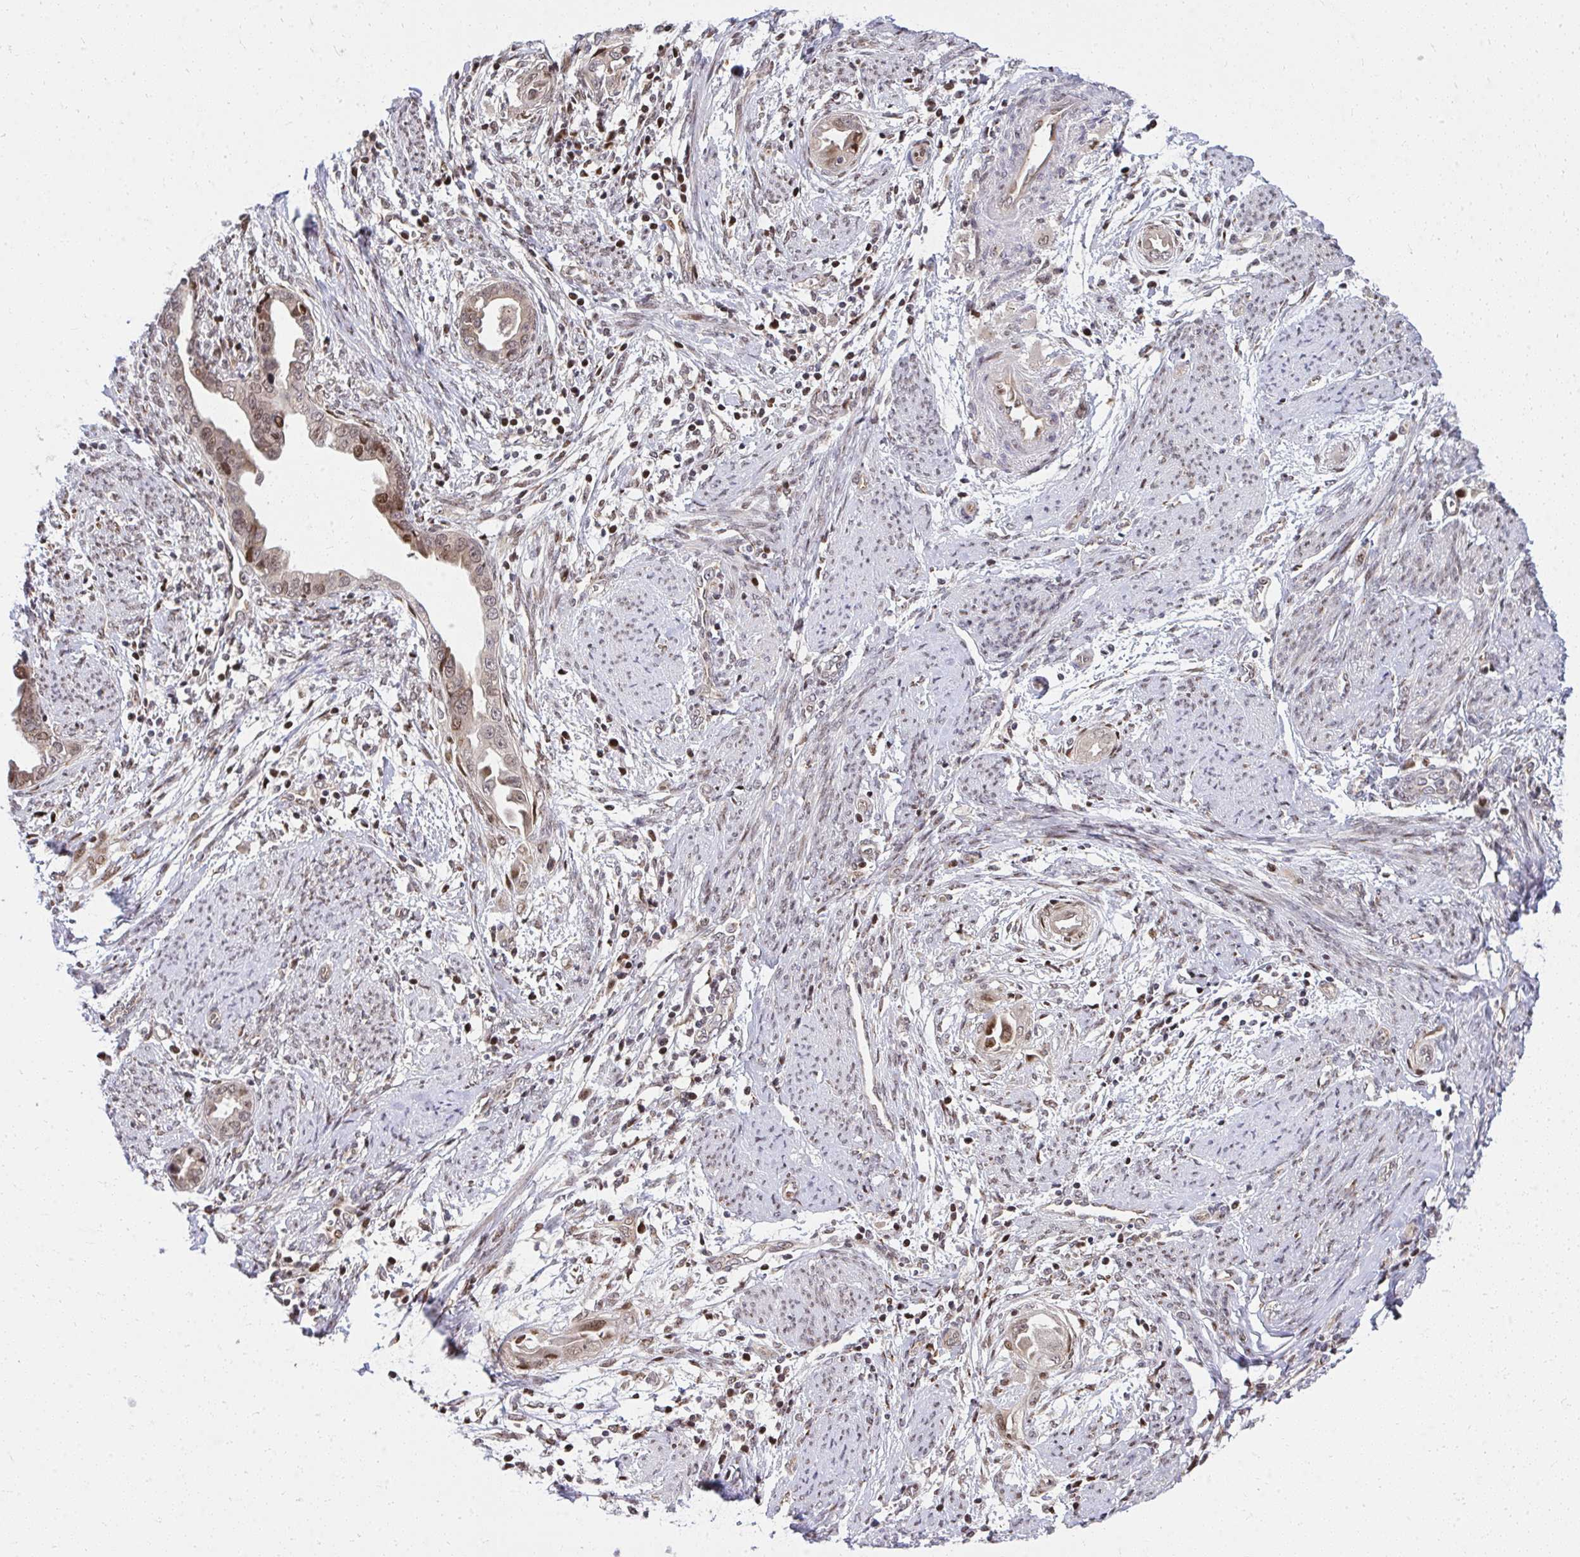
{"staining": {"intensity": "moderate", "quantity": "25%-75%", "location": "nuclear"}, "tissue": "endometrial cancer", "cell_type": "Tumor cells", "image_type": "cancer", "snomed": [{"axis": "morphology", "description": "Adenocarcinoma, NOS"}, {"axis": "topography", "description": "Endometrium"}], "caption": "Protein staining by immunohistochemistry (IHC) demonstrates moderate nuclear expression in approximately 25%-75% of tumor cells in endometrial cancer. (brown staining indicates protein expression, while blue staining denotes nuclei).", "gene": "PIGY", "patient": {"sex": "female", "age": 57}}